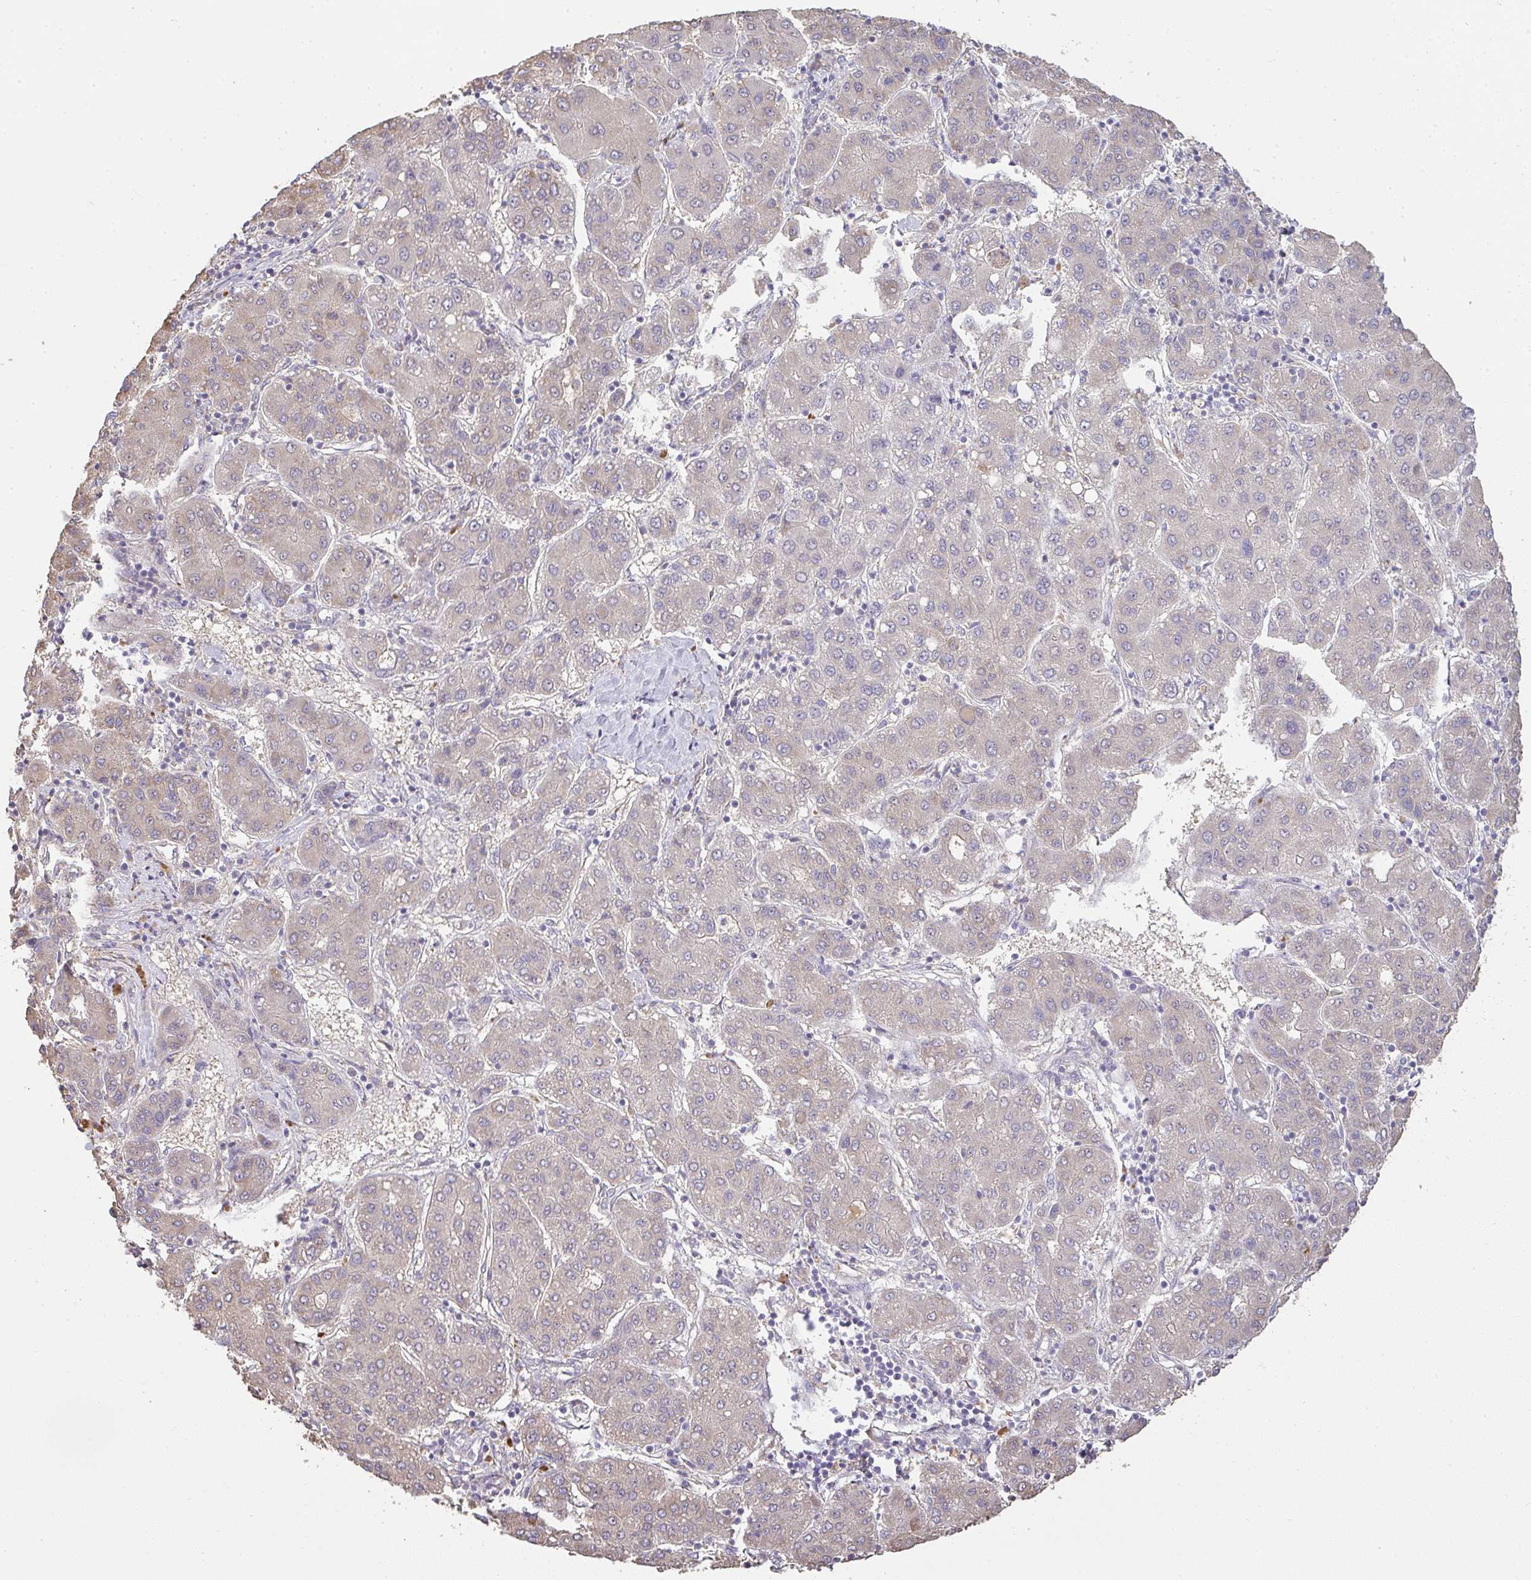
{"staining": {"intensity": "weak", "quantity": "25%-75%", "location": "cytoplasmic/membranous"}, "tissue": "liver cancer", "cell_type": "Tumor cells", "image_type": "cancer", "snomed": [{"axis": "morphology", "description": "Carcinoma, Hepatocellular, NOS"}, {"axis": "topography", "description": "Liver"}], "caption": "Brown immunohistochemical staining in human liver cancer shows weak cytoplasmic/membranous staining in about 25%-75% of tumor cells. The staining was performed using DAB (3,3'-diaminobenzidine) to visualize the protein expression in brown, while the nuclei were stained in blue with hematoxylin (Magnification: 20x).", "gene": "BRINP3", "patient": {"sex": "male", "age": 65}}